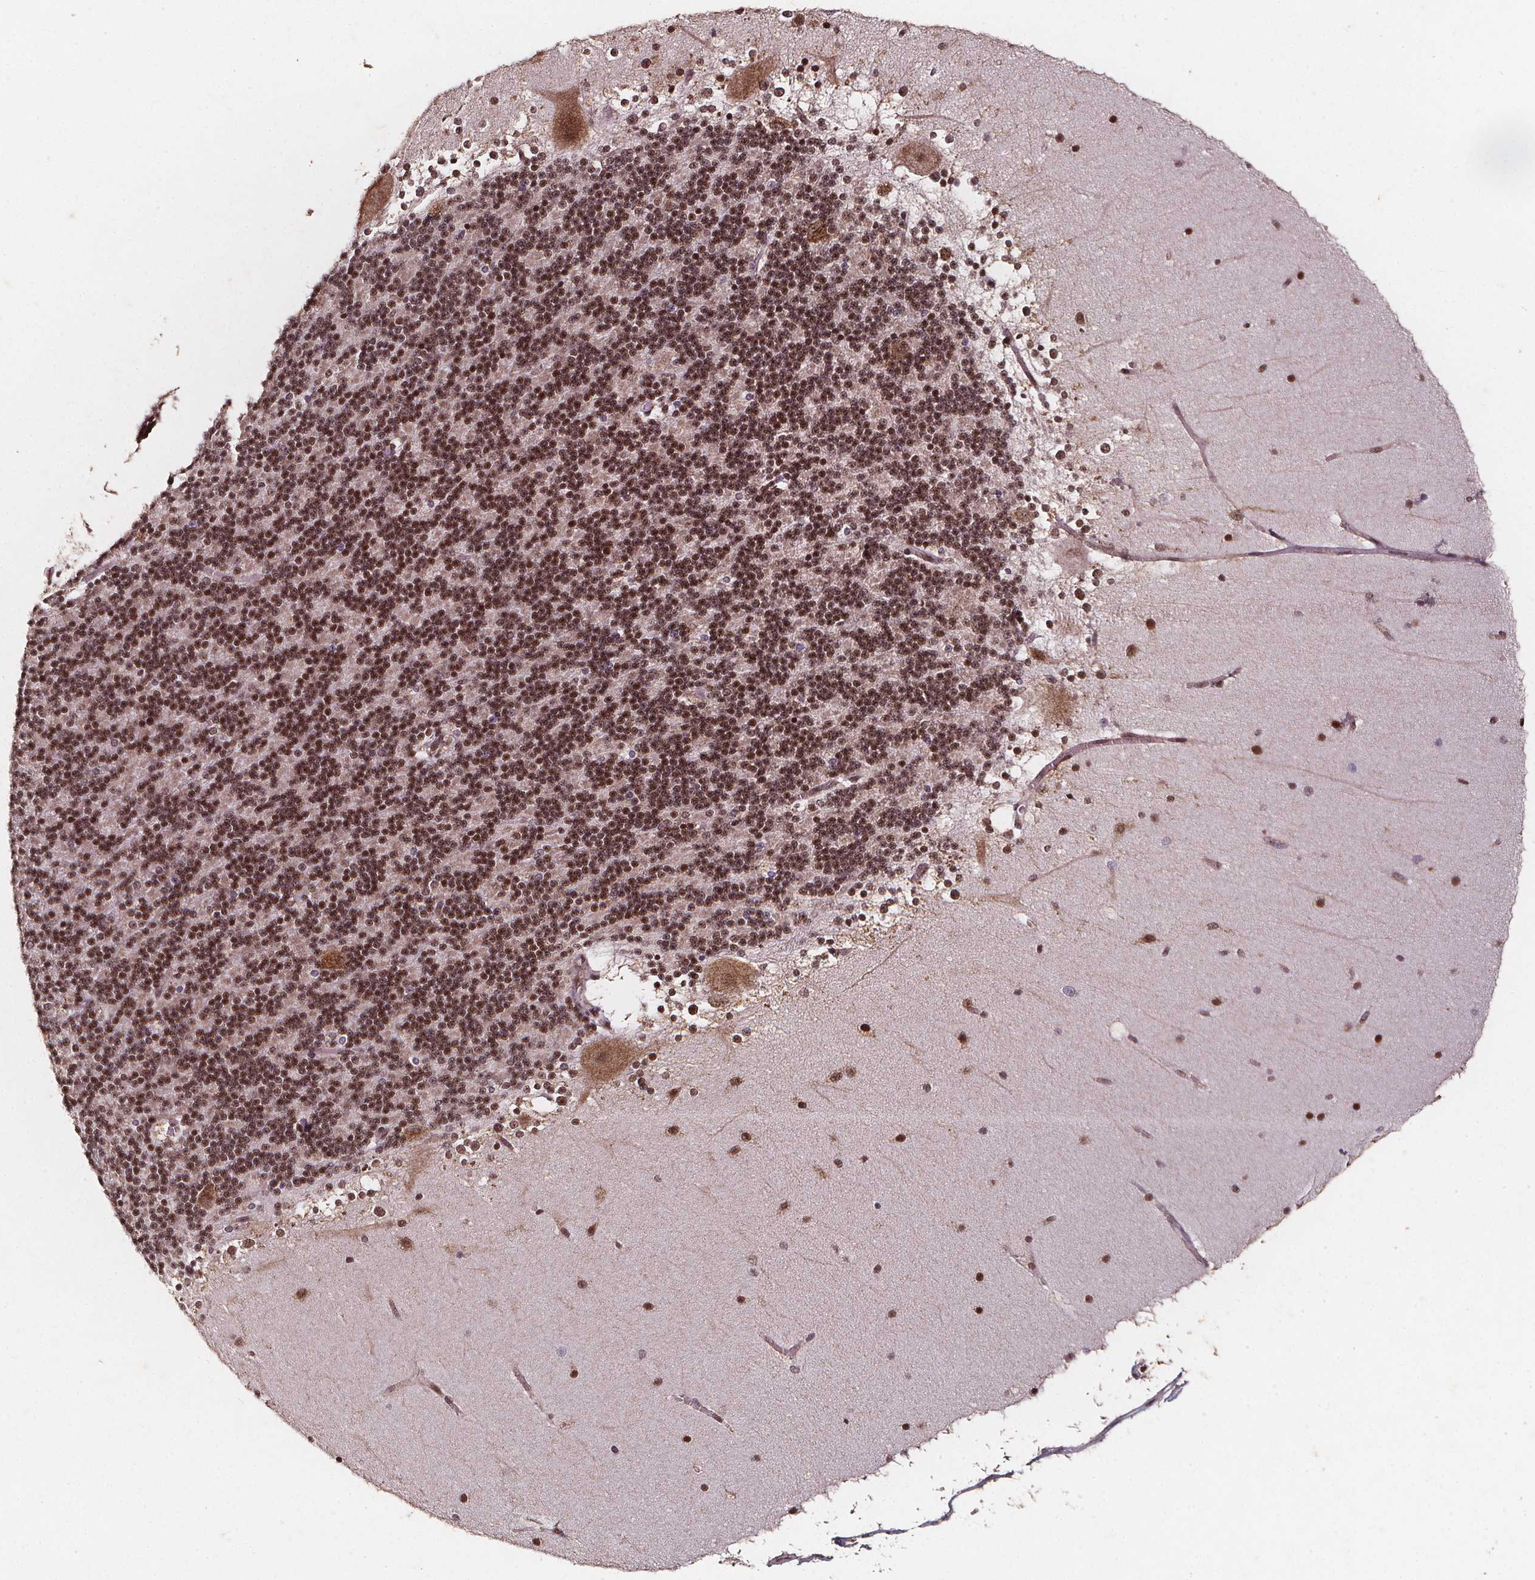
{"staining": {"intensity": "moderate", "quantity": "25%-75%", "location": "nuclear"}, "tissue": "cerebellum", "cell_type": "Cells in granular layer", "image_type": "normal", "snomed": [{"axis": "morphology", "description": "Normal tissue, NOS"}, {"axis": "topography", "description": "Cerebellum"}], "caption": "A high-resolution photomicrograph shows IHC staining of unremarkable cerebellum, which shows moderate nuclear positivity in approximately 25%-75% of cells in granular layer.", "gene": "SMN1", "patient": {"sex": "female", "age": 19}}